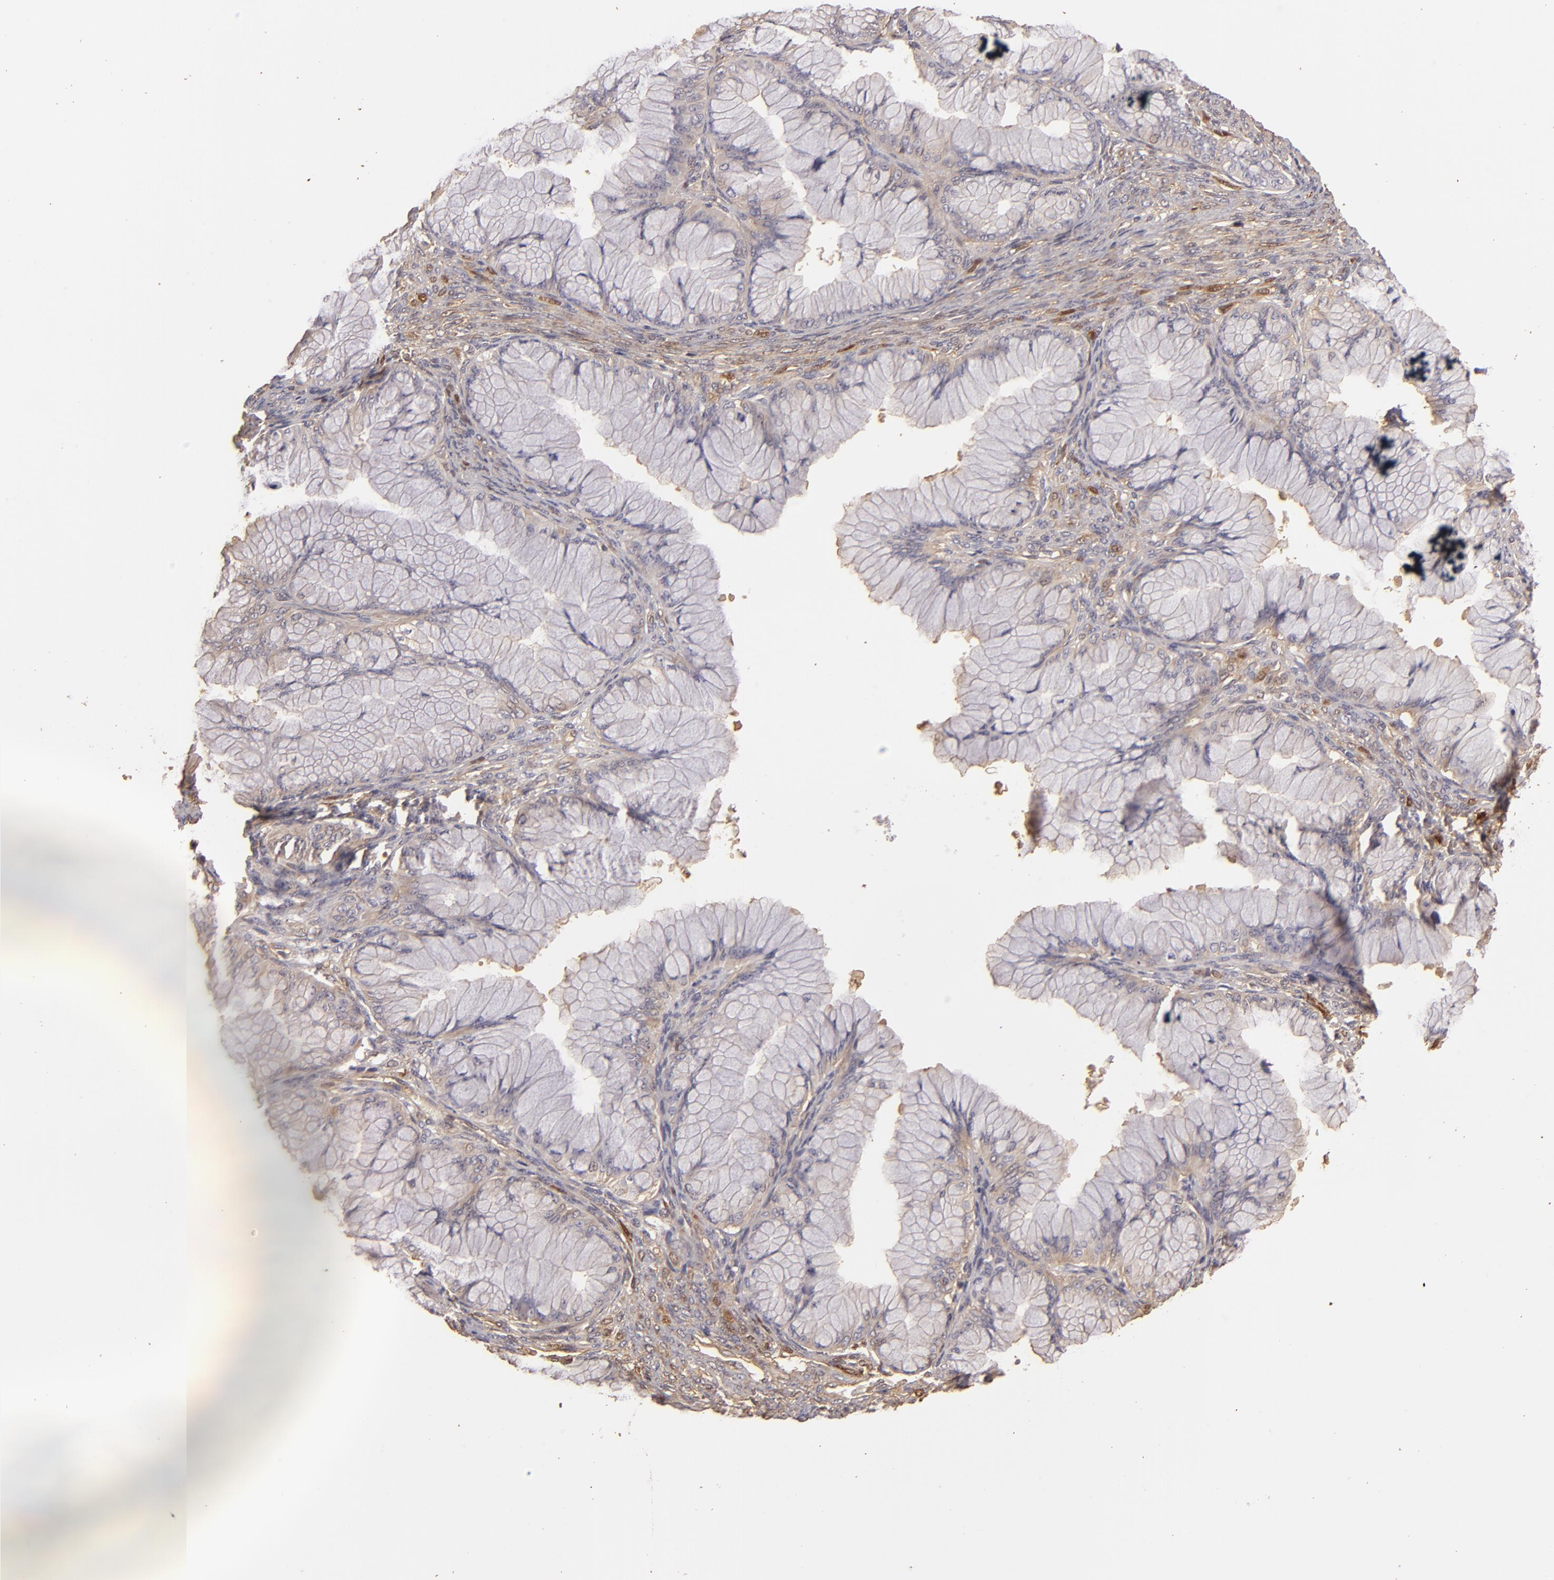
{"staining": {"intensity": "negative", "quantity": "none", "location": "none"}, "tissue": "ovarian cancer", "cell_type": "Tumor cells", "image_type": "cancer", "snomed": [{"axis": "morphology", "description": "Cystadenocarcinoma, mucinous, NOS"}, {"axis": "topography", "description": "Ovary"}], "caption": "An image of ovarian cancer stained for a protein demonstrates no brown staining in tumor cells.", "gene": "HSPB6", "patient": {"sex": "female", "age": 63}}